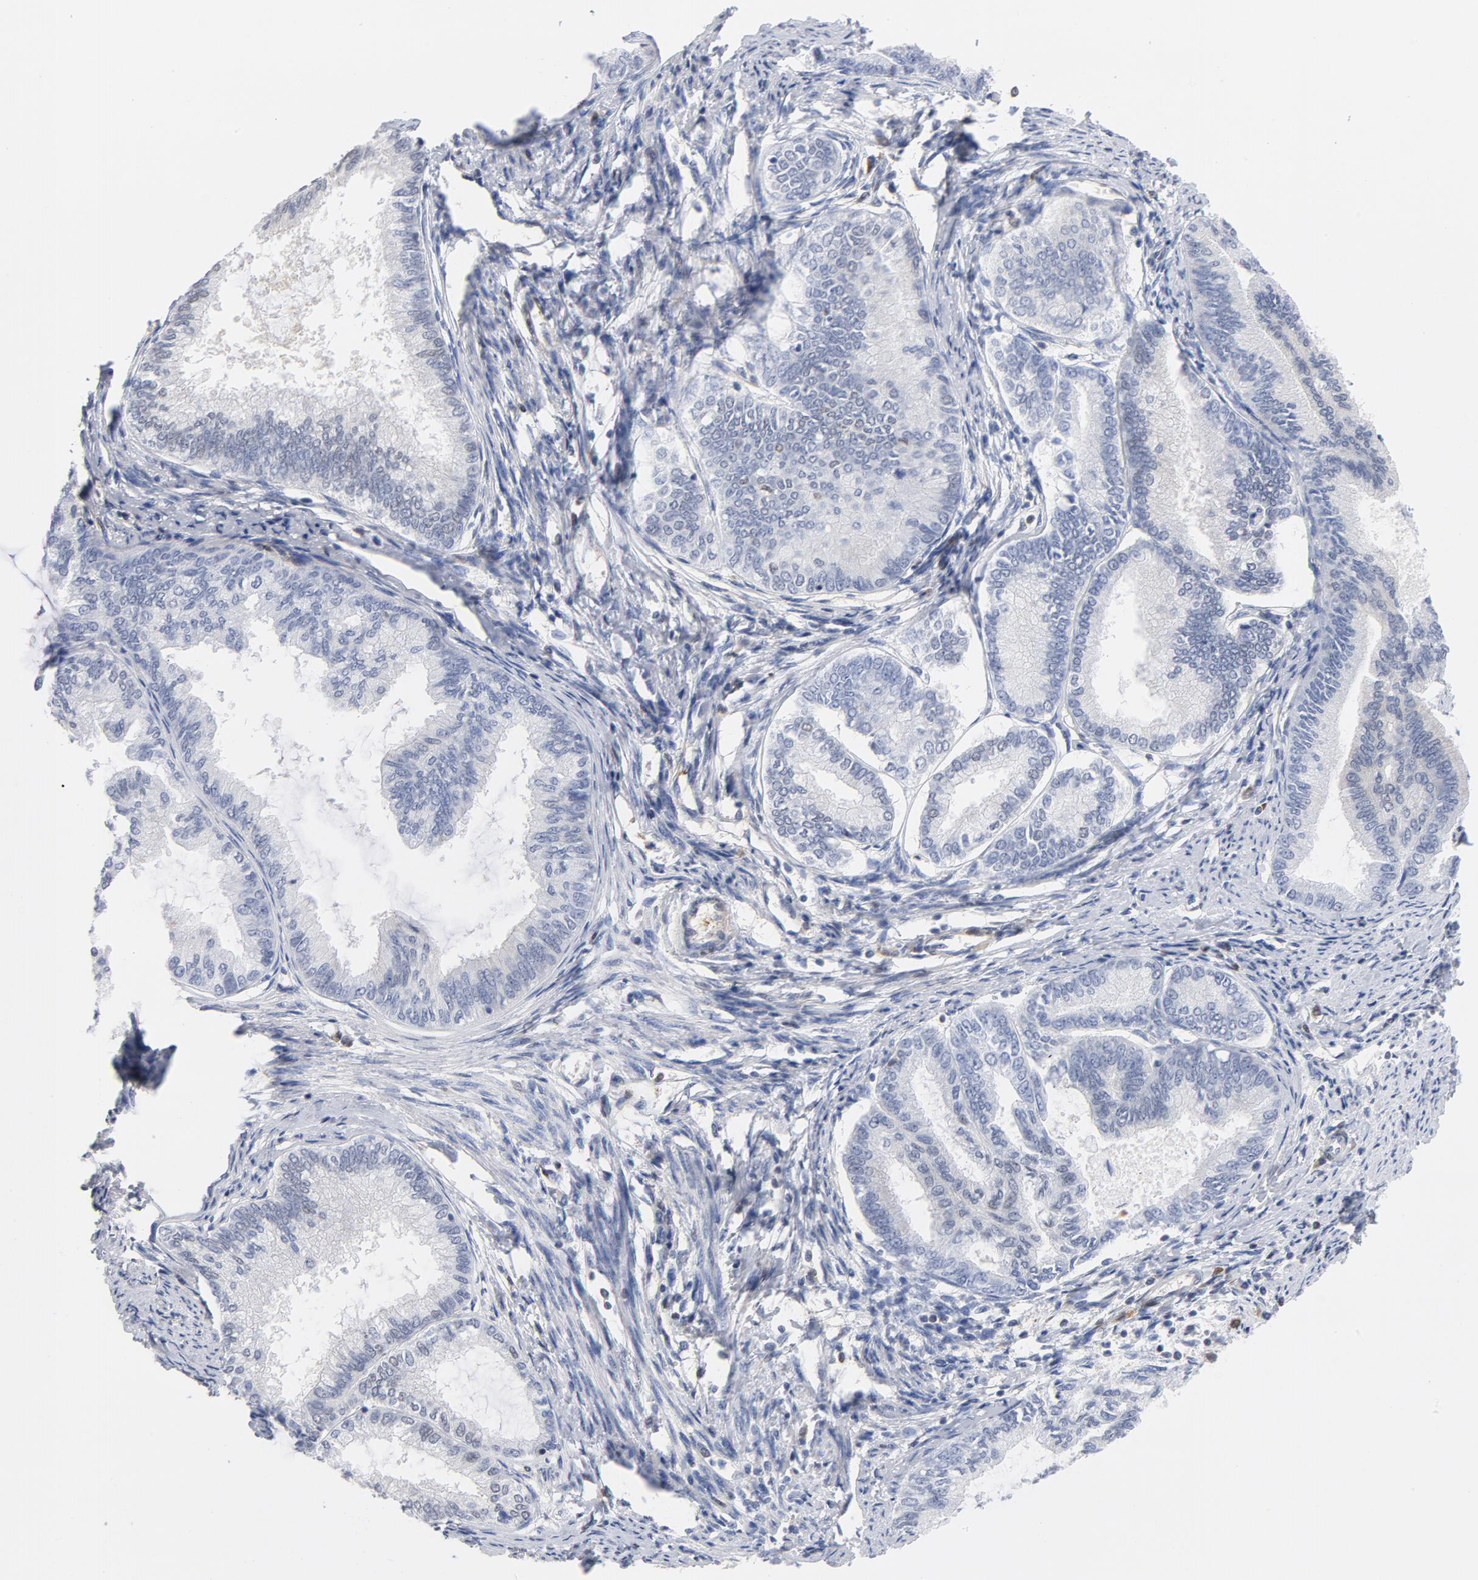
{"staining": {"intensity": "weak", "quantity": "<25%", "location": "nuclear"}, "tissue": "endometrial cancer", "cell_type": "Tumor cells", "image_type": "cancer", "snomed": [{"axis": "morphology", "description": "Adenocarcinoma, NOS"}, {"axis": "topography", "description": "Endometrium"}], "caption": "This is an IHC micrograph of endometrial cancer. There is no staining in tumor cells.", "gene": "CDKN1B", "patient": {"sex": "female", "age": 86}}